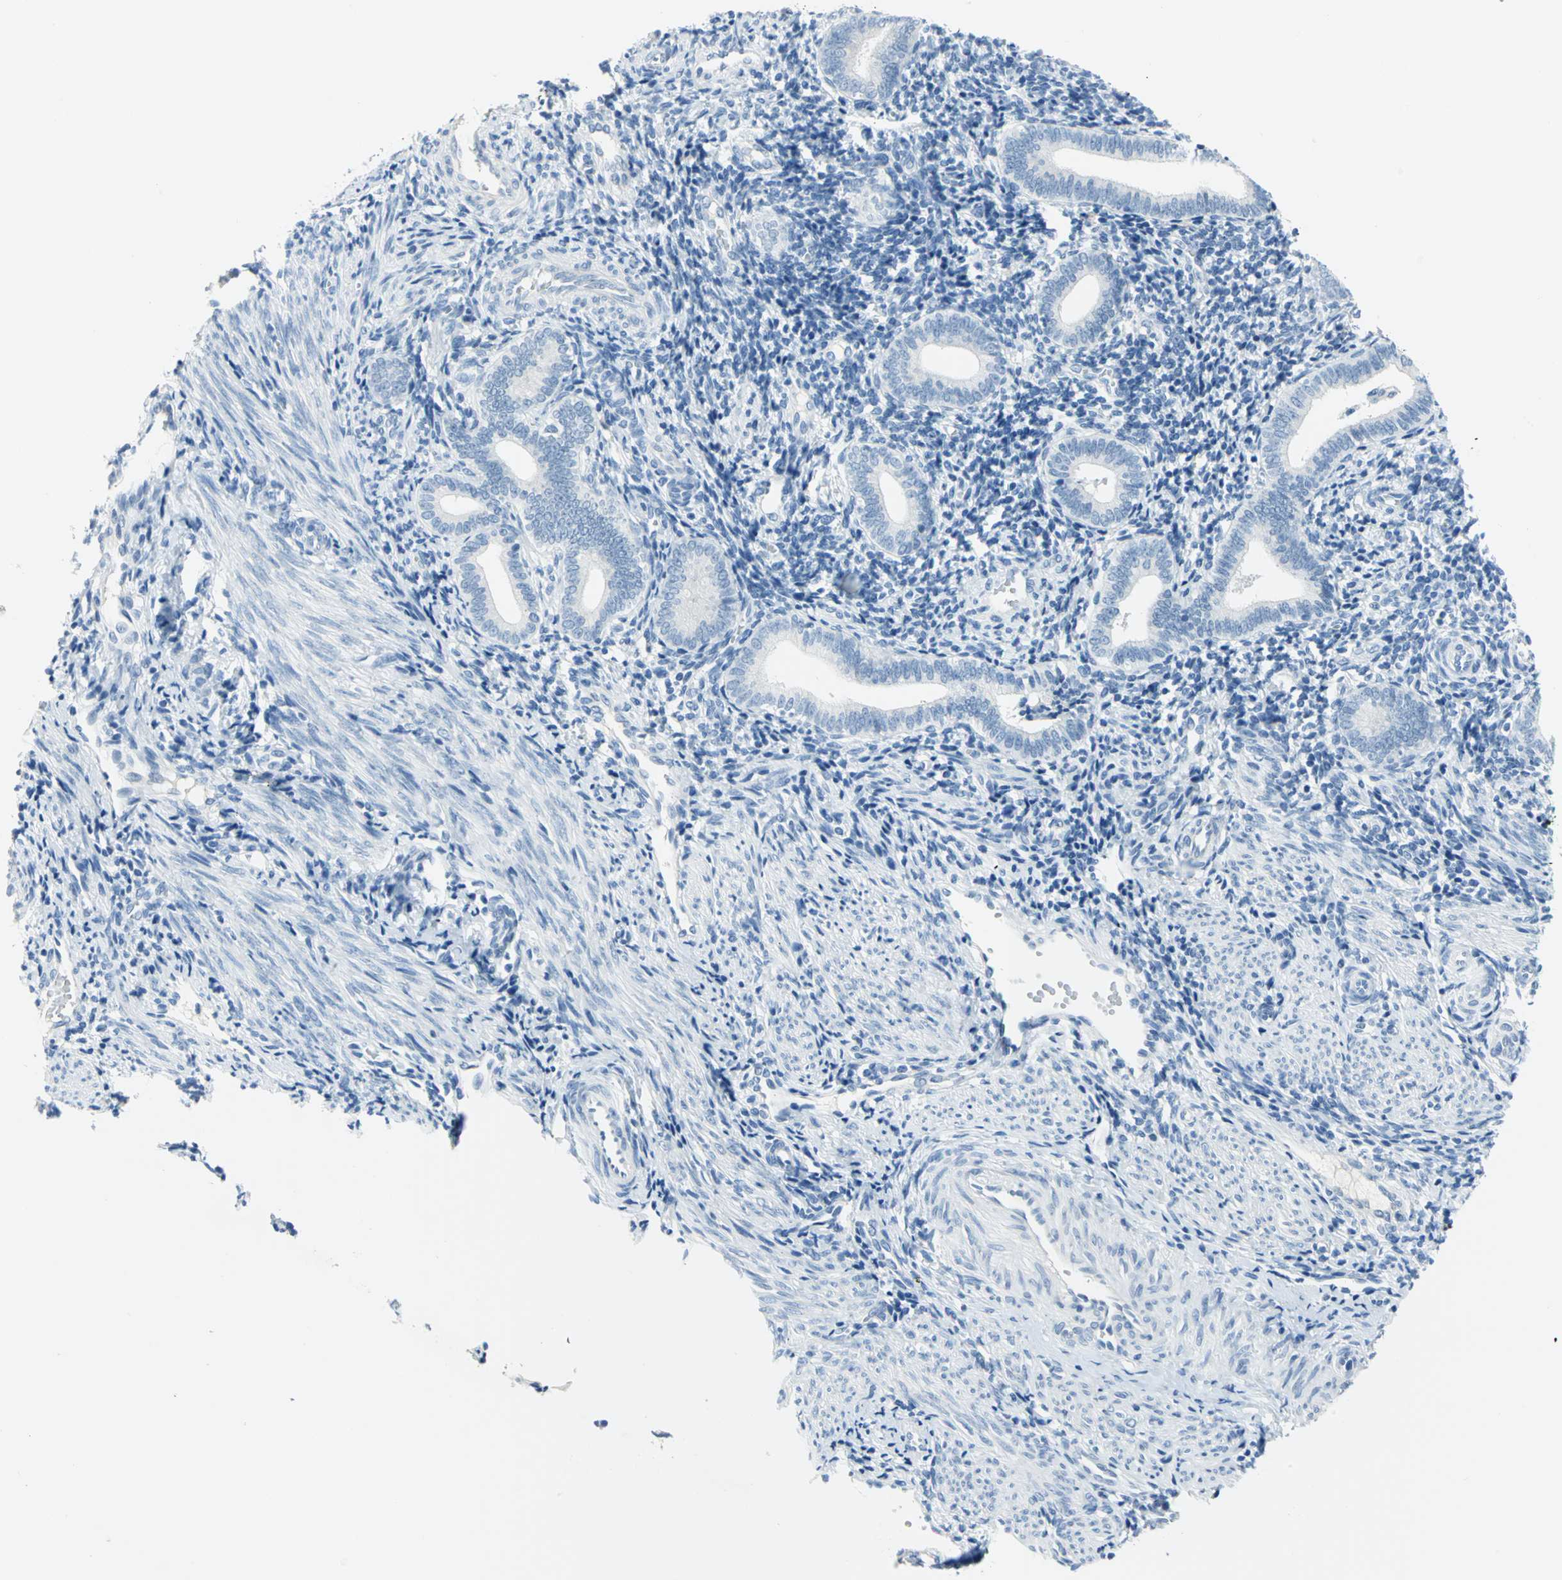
{"staining": {"intensity": "negative", "quantity": "none", "location": "none"}, "tissue": "endometrium", "cell_type": "Cells in endometrial stroma", "image_type": "normal", "snomed": [{"axis": "morphology", "description": "Normal tissue, NOS"}, {"axis": "topography", "description": "Uterus"}, {"axis": "topography", "description": "Endometrium"}], "caption": "Immunohistochemical staining of unremarkable human endometrium displays no significant staining in cells in endometrial stroma. (DAB (3,3'-diaminobenzidine) immunohistochemistry, high magnification).", "gene": "PKLR", "patient": {"sex": "female", "age": 33}}